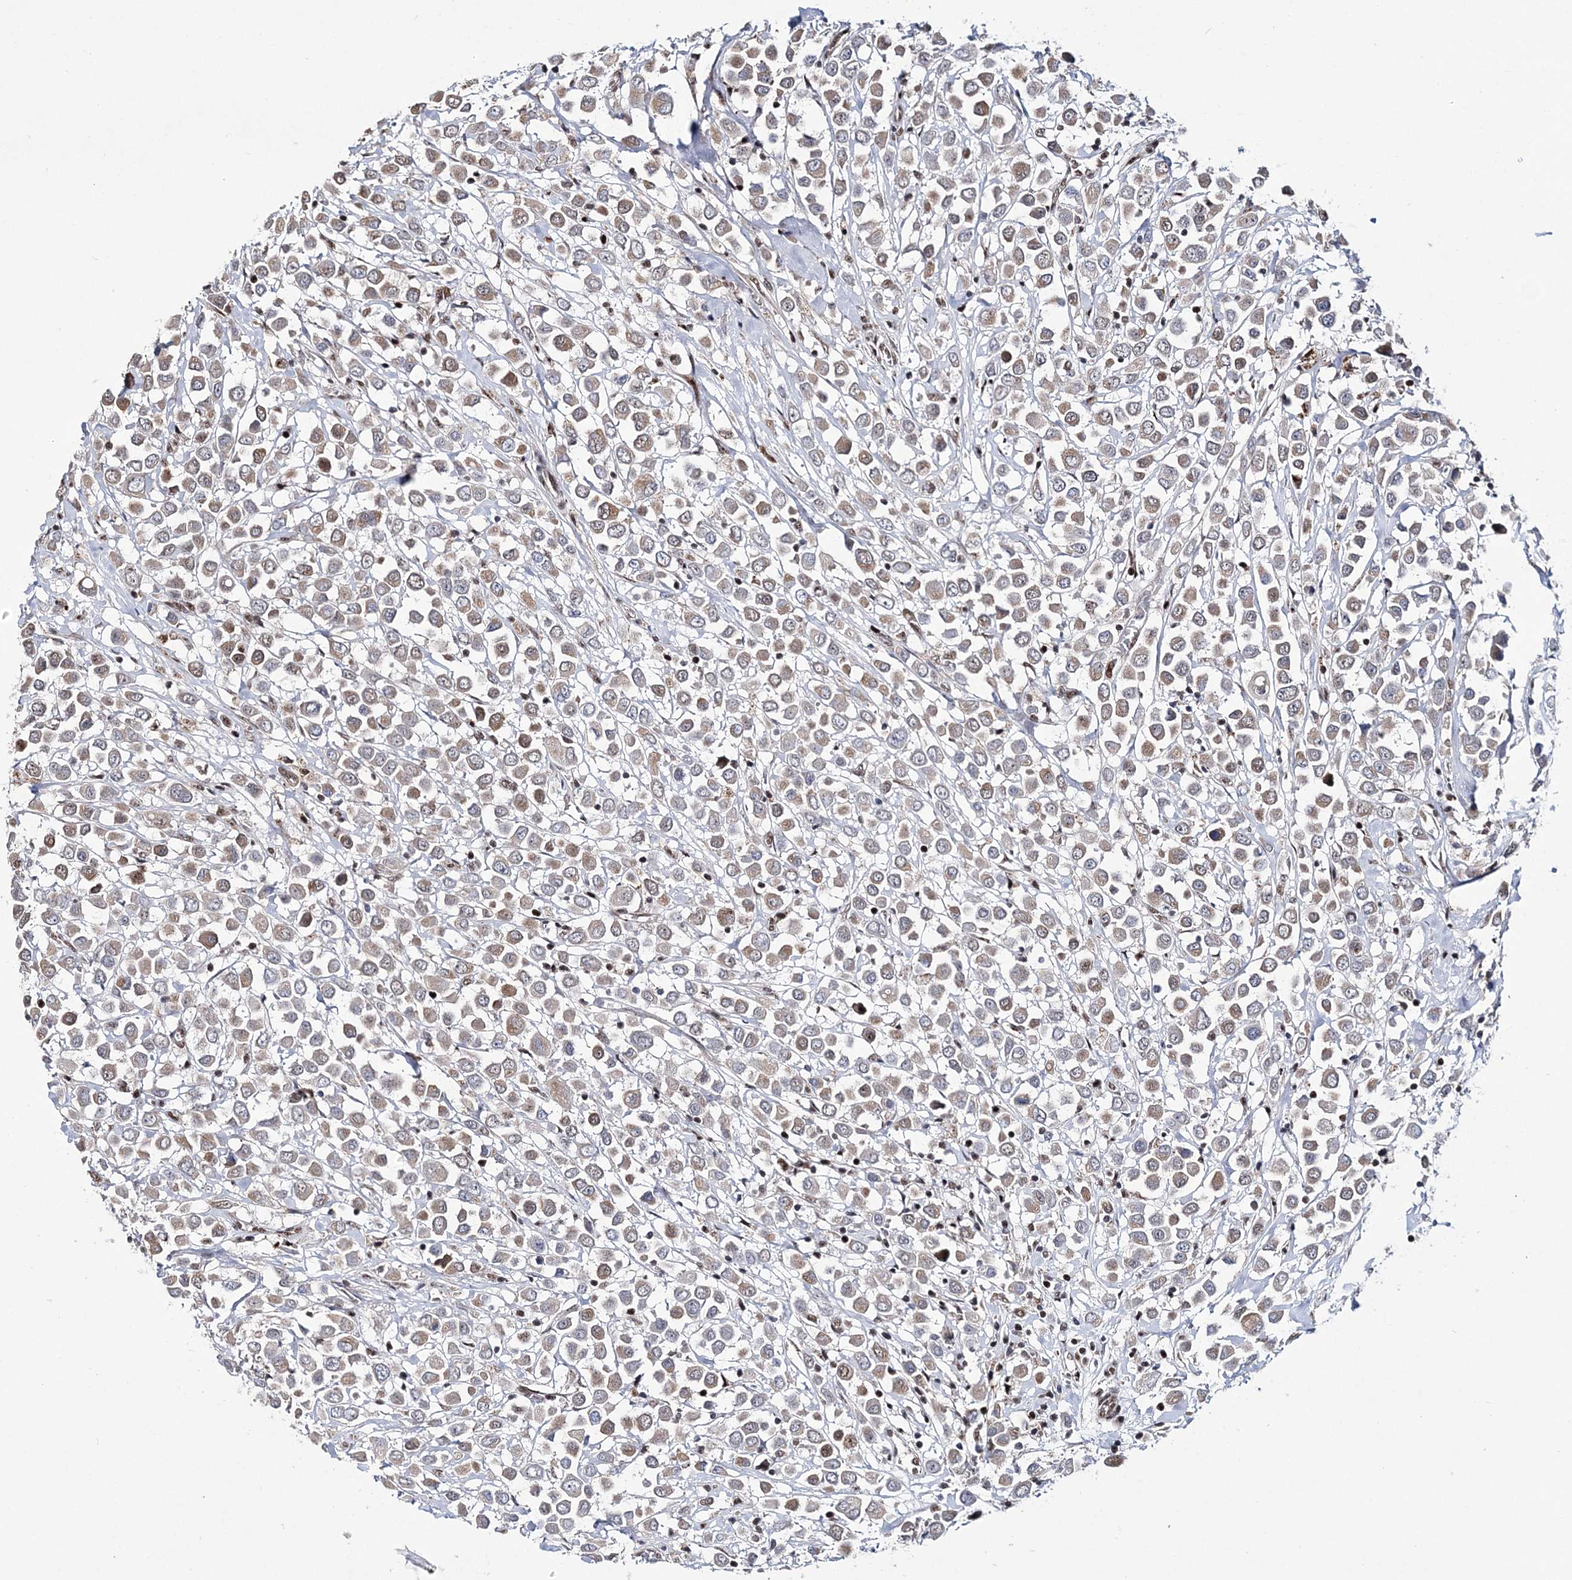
{"staining": {"intensity": "weak", "quantity": "25%-75%", "location": "cytoplasmic/membranous"}, "tissue": "breast cancer", "cell_type": "Tumor cells", "image_type": "cancer", "snomed": [{"axis": "morphology", "description": "Duct carcinoma"}, {"axis": "topography", "description": "Breast"}], "caption": "High-power microscopy captured an IHC photomicrograph of breast cancer, revealing weak cytoplasmic/membranous positivity in approximately 25%-75% of tumor cells.", "gene": "TATDN2", "patient": {"sex": "female", "age": 61}}